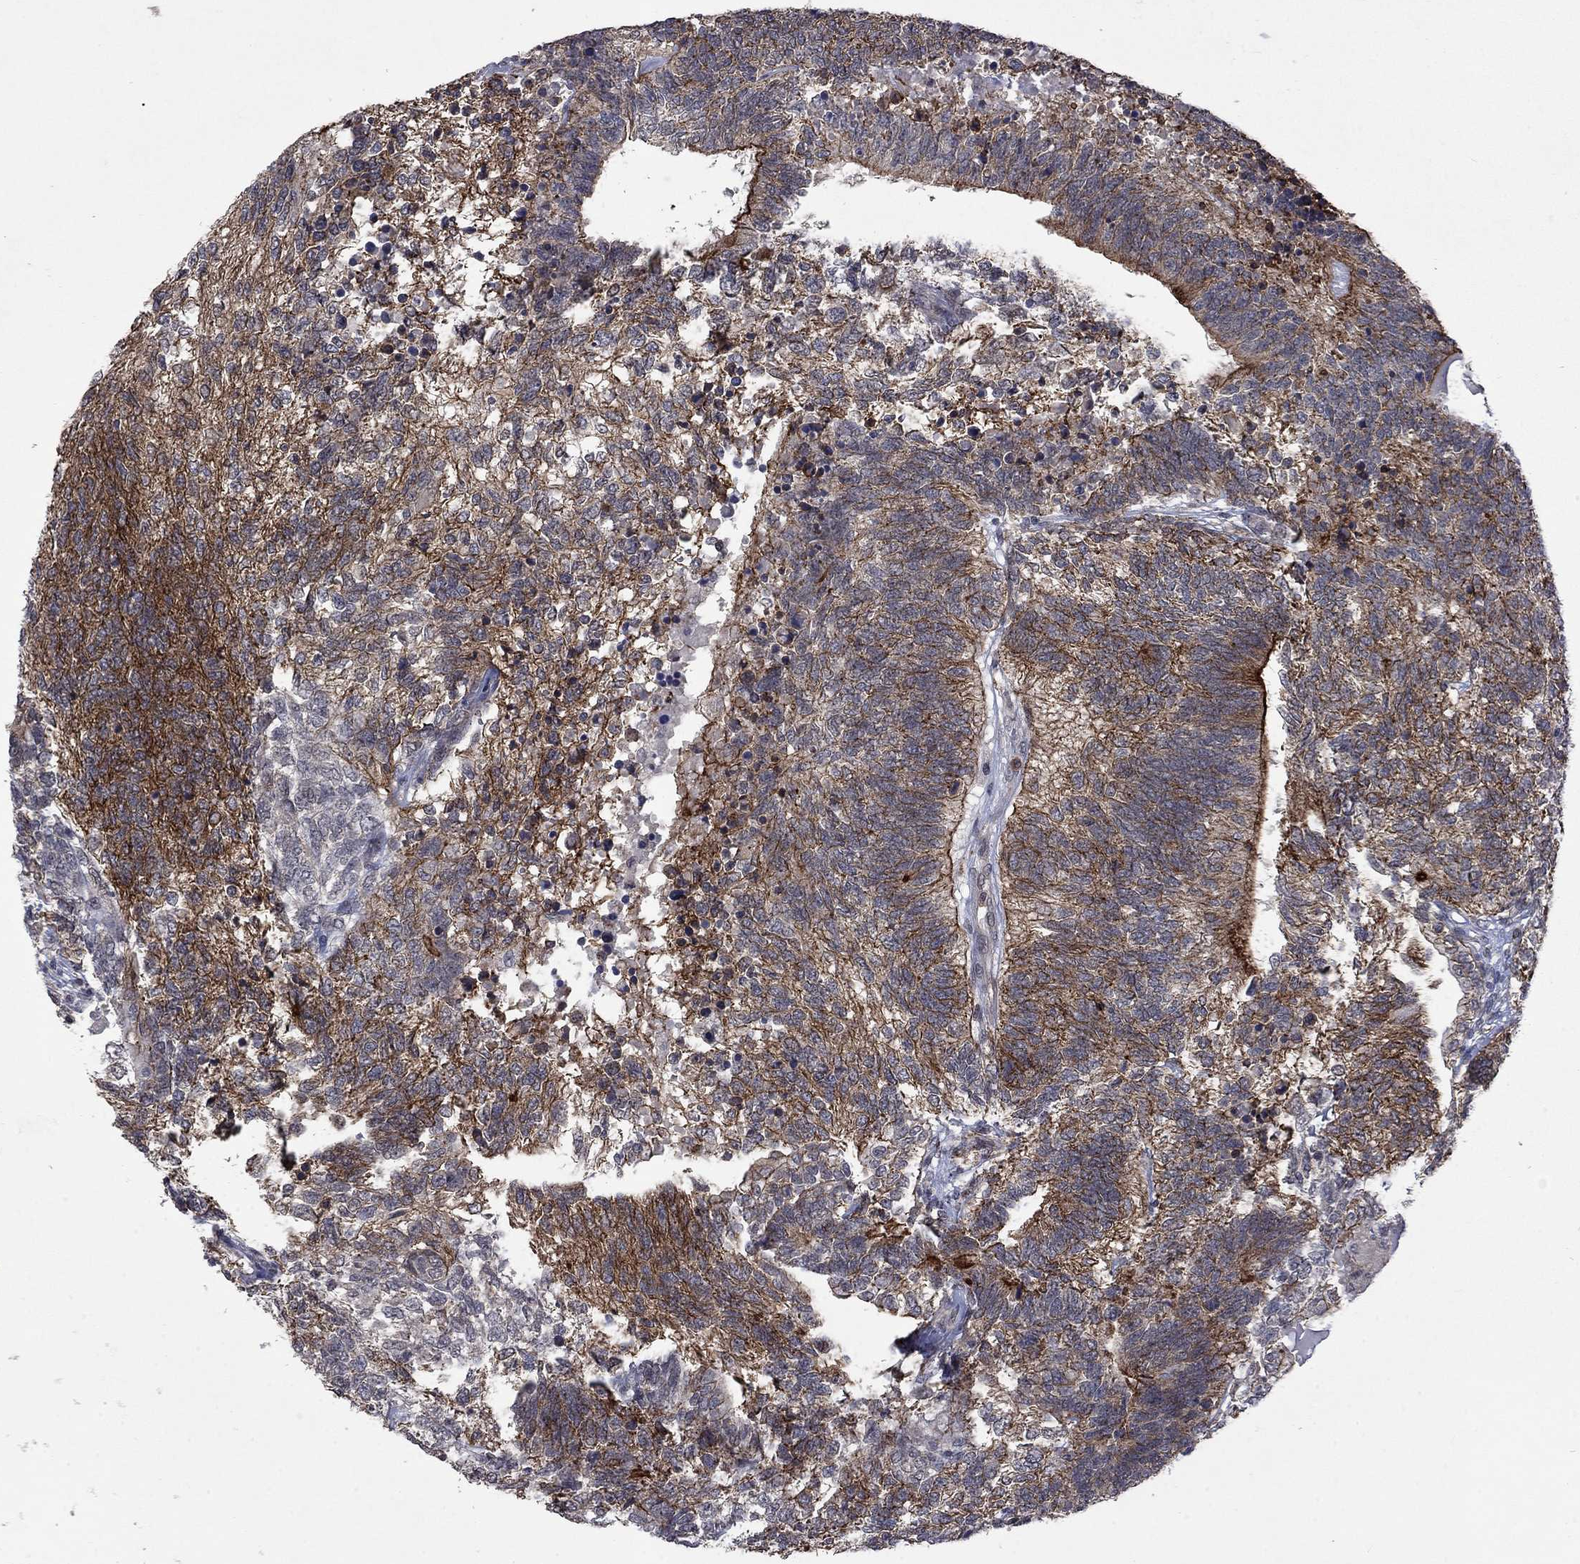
{"staining": {"intensity": "moderate", "quantity": "25%-75%", "location": "cytoplasmic/membranous"}, "tissue": "testis cancer", "cell_type": "Tumor cells", "image_type": "cancer", "snomed": [{"axis": "morphology", "description": "Seminoma, NOS"}, {"axis": "morphology", "description": "Carcinoma, Embryonal, NOS"}, {"axis": "topography", "description": "Testis"}], "caption": "High-magnification brightfield microscopy of testis embryonal carcinoma stained with DAB (brown) and counterstained with hematoxylin (blue). tumor cells exhibit moderate cytoplasmic/membranous positivity is present in approximately25%-75% of cells. Using DAB (brown) and hematoxylin (blue) stains, captured at high magnification using brightfield microscopy.", "gene": "PPP1R9A", "patient": {"sex": "male", "age": 41}}